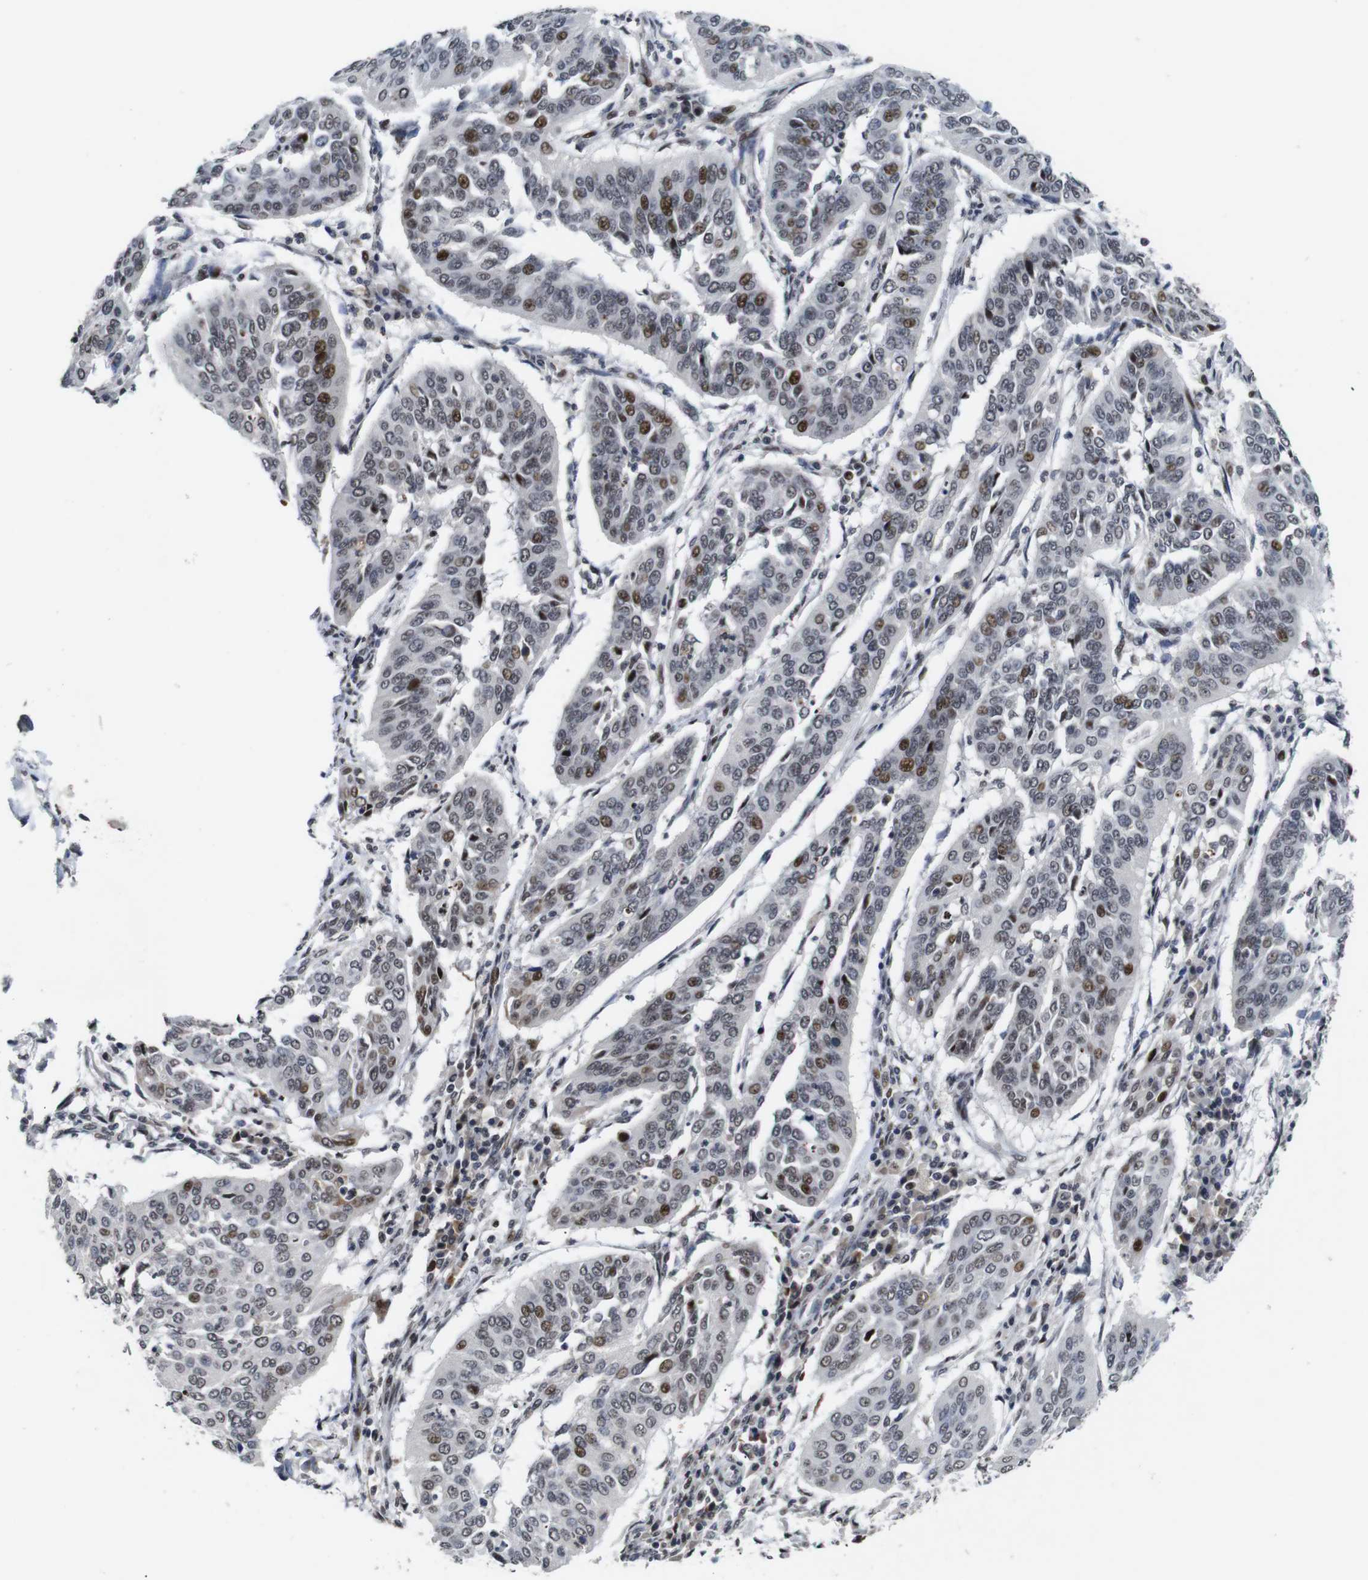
{"staining": {"intensity": "moderate", "quantity": "25%-75%", "location": "nuclear"}, "tissue": "cervical cancer", "cell_type": "Tumor cells", "image_type": "cancer", "snomed": [{"axis": "morphology", "description": "Normal tissue, NOS"}, {"axis": "morphology", "description": "Squamous cell carcinoma, NOS"}, {"axis": "topography", "description": "Cervix"}], "caption": "A micrograph of human cervical squamous cell carcinoma stained for a protein shows moderate nuclear brown staining in tumor cells. The protein is stained brown, and the nuclei are stained in blue (DAB IHC with brightfield microscopy, high magnification).", "gene": "EIF4G1", "patient": {"sex": "female", "age": 39}}